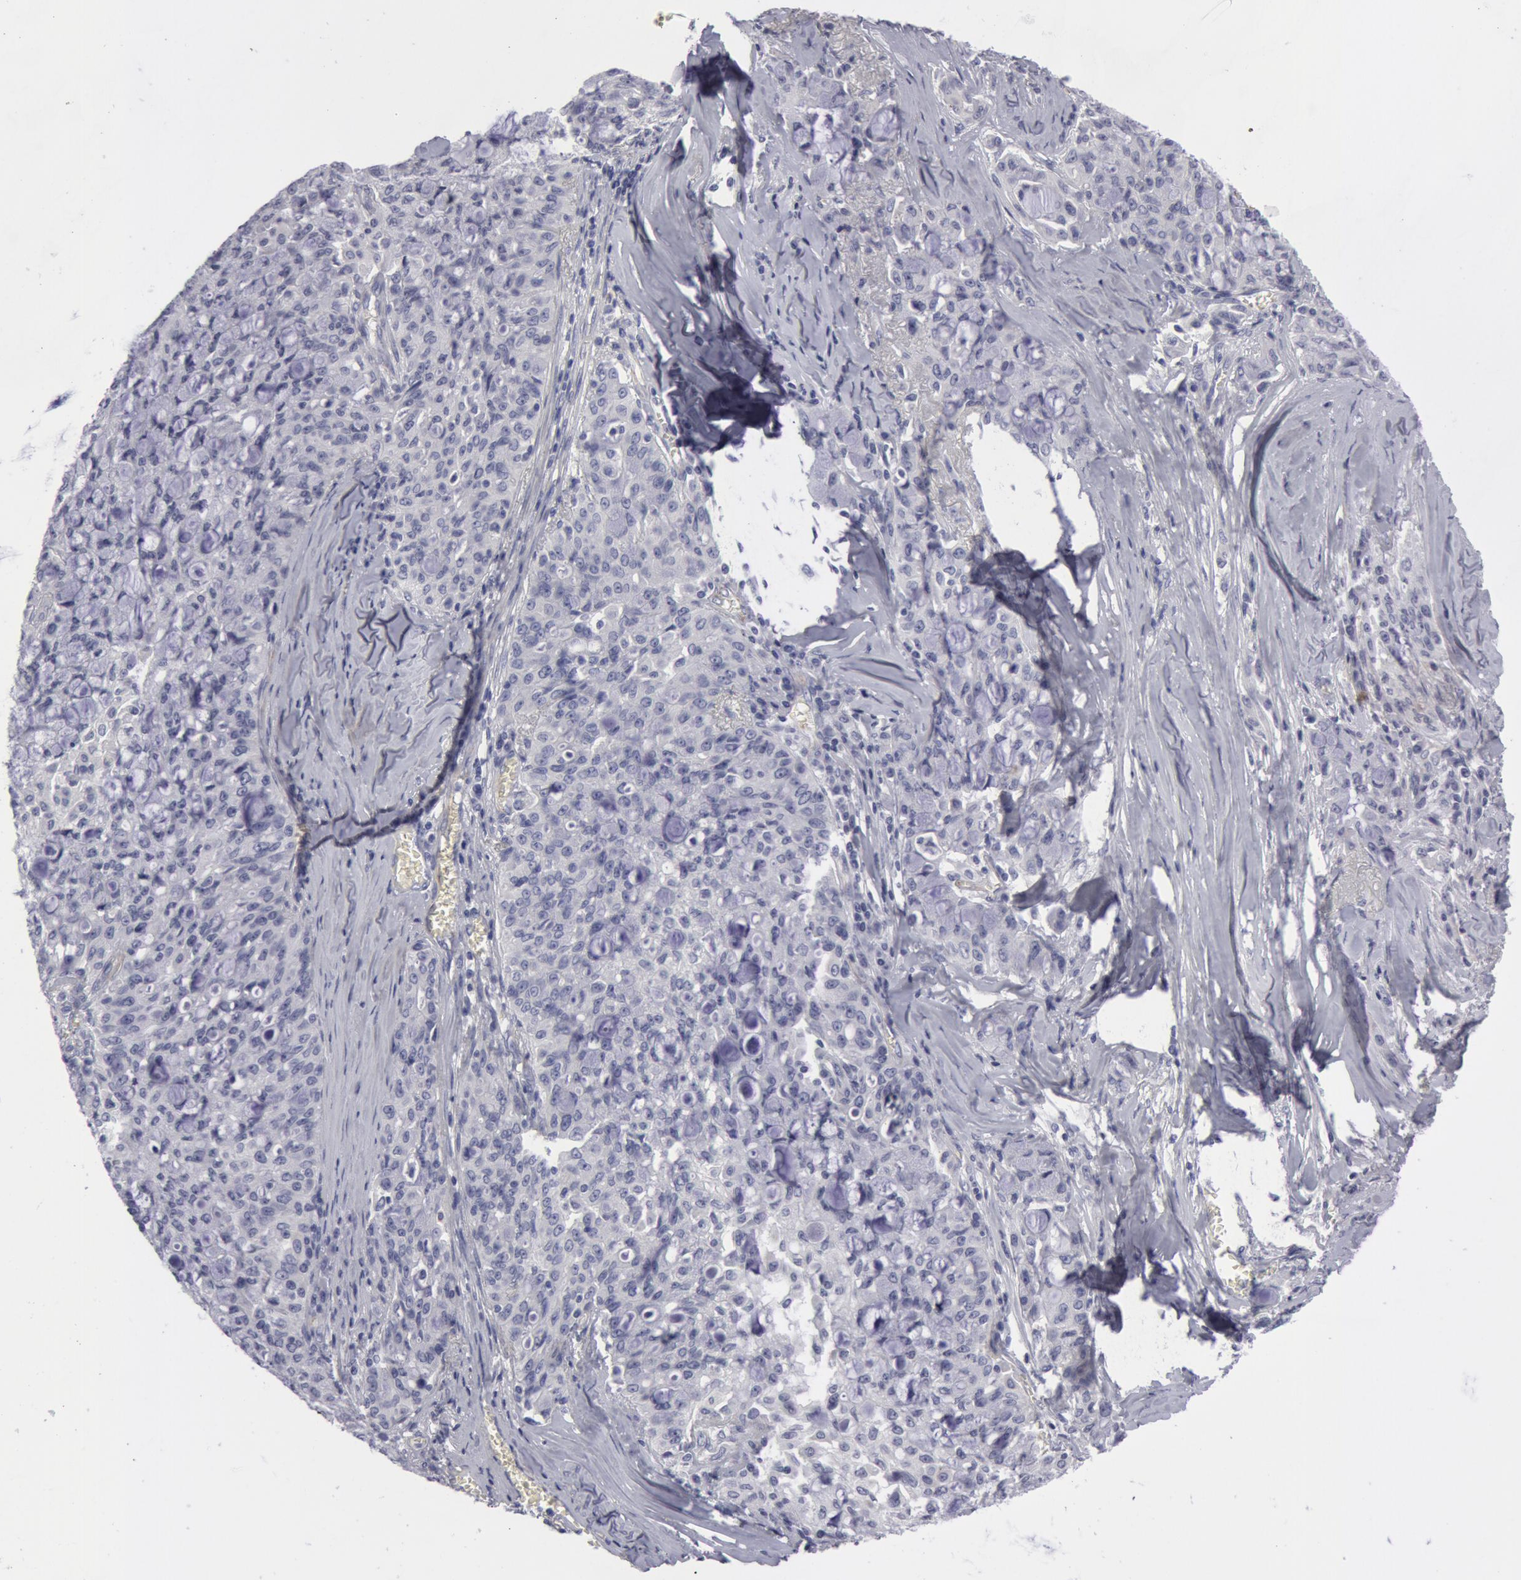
{"staining": {"intensity": "negative", "quantity": "none", "location": "none"}, "tissue": "lung cancer", "cell_type": "Tumor cells", "image_type": "cancer", "snomed": [{"axis": "morphology", "description": "Adenocarcinoma, NOS"}, {"axis": "topography", "description": "Lung"}], "caption": "Immunohistochemistry (IHC) of lung adenocarcinoma displays no expression in tumor cells.", "gene": "SMC1B", "patient": {"sex": "female", "age": 44}}